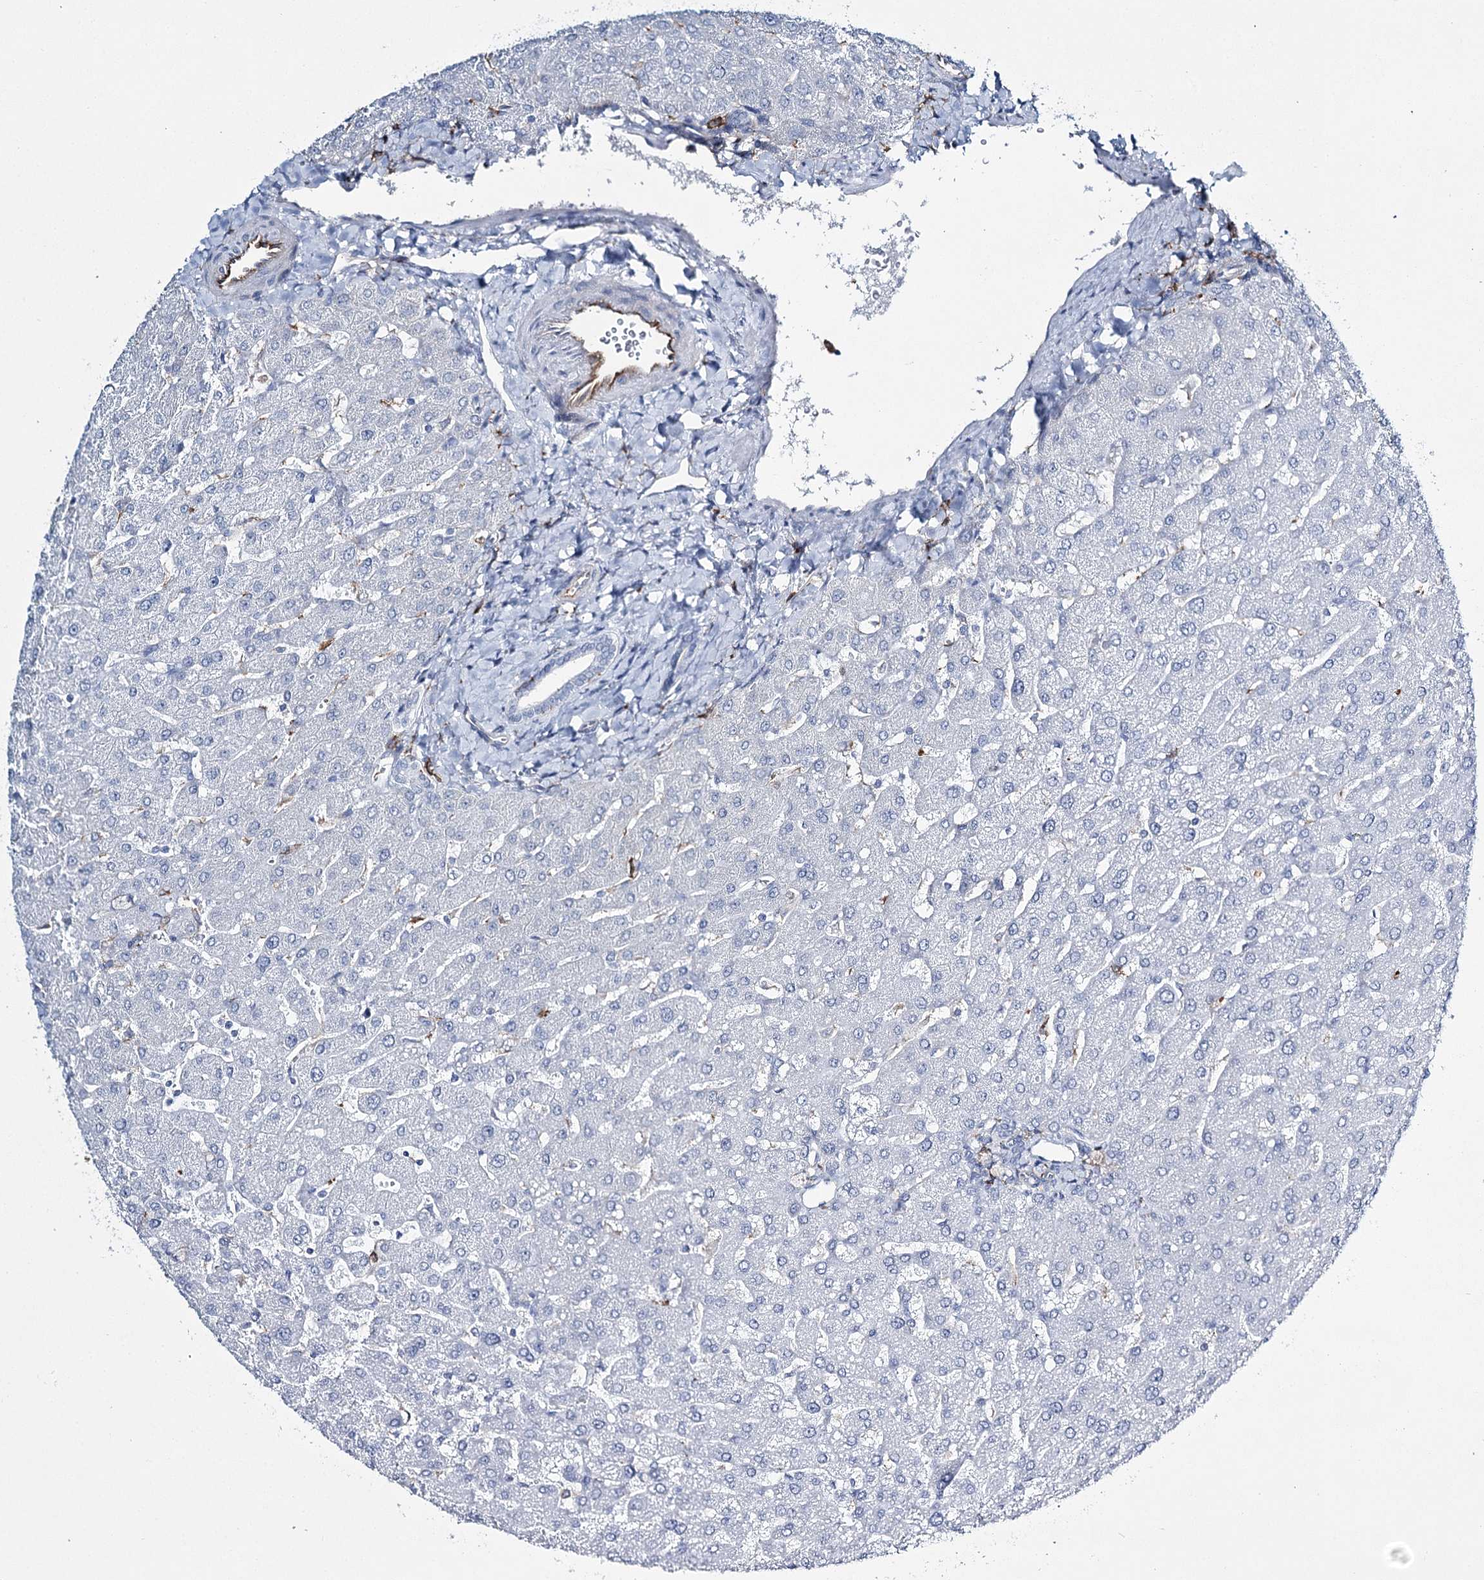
{"staining": {"intensity": "negative", "quantity": "none", "location": "none"}, "tissue": "liver", "cell_type": "Cholangiocytes", "image_type": "normal", "snomed": [{"axis": "morphology", "description": "Normal tissue, NOS"}, {"axis": "topography", "description": "Liver"}], "caption": "An image of liver stained for a protein shows no brown staining in cholangiocytes.", "gene": "CCDC88A", "patient": {"sex": "male", "age": 55}}